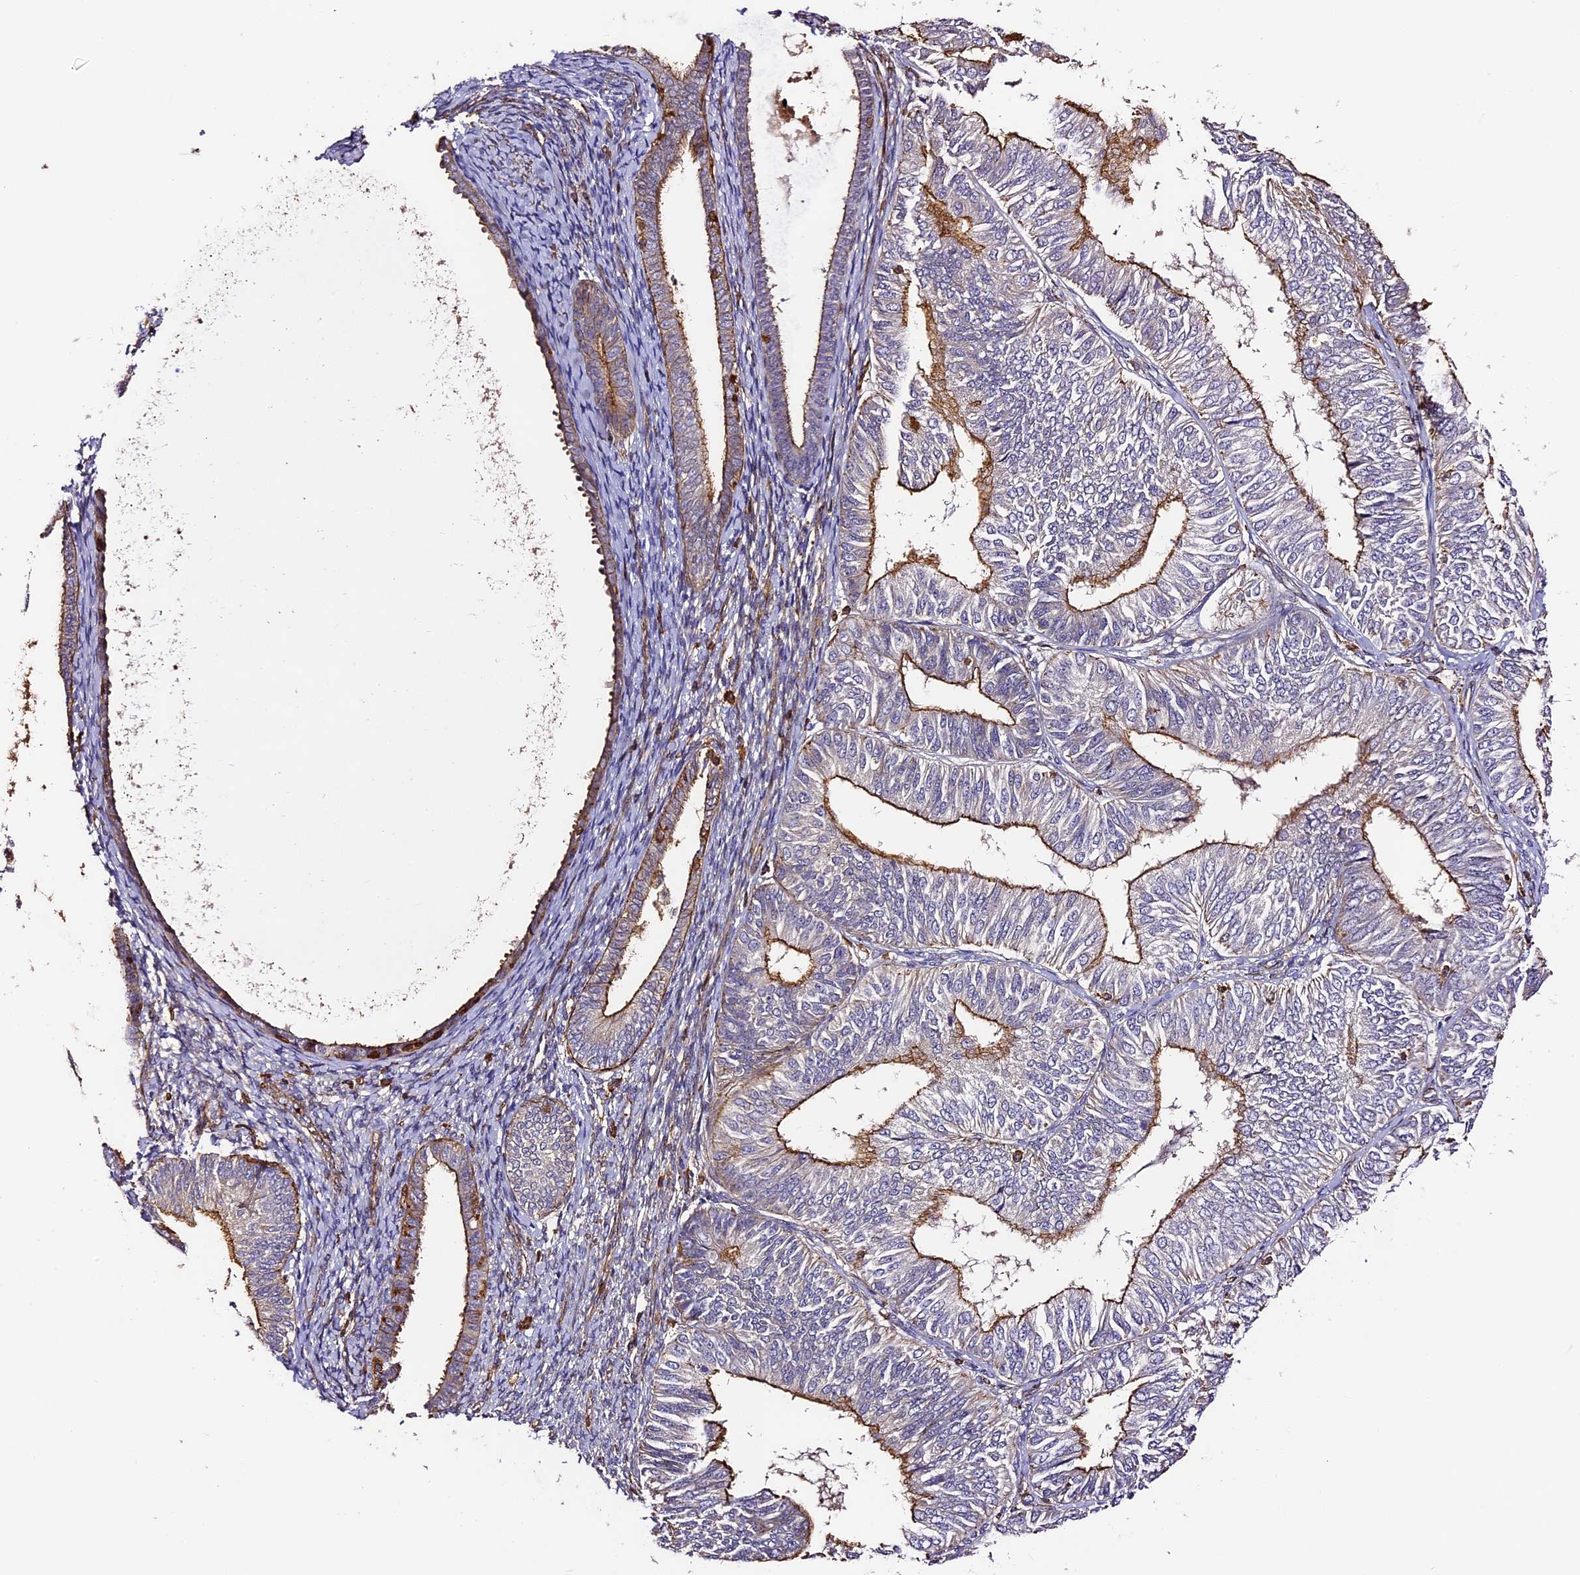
{"staining": {"intensity": "moderate", "quantity": "<25%", "location": "cytoplasmic/membranous"}, "tissue": "endometrial cancer", "cell_type": "Tumor cells", "image_type": "cancer", "snomed": [{"axis": "morphology", "description": "Adenocarcinoma, NOS"}, {"axis": "topography", "description": "Endometrium"}], "caption": "Endometrial adenocarcinoma stained for a protein (brown) reveals moderate cytoplasmic/membranous positive positivity in approximately <25% of tumor cells.", "gene": "RAPSN", "patient": {"sex": "female", "age": 58}}